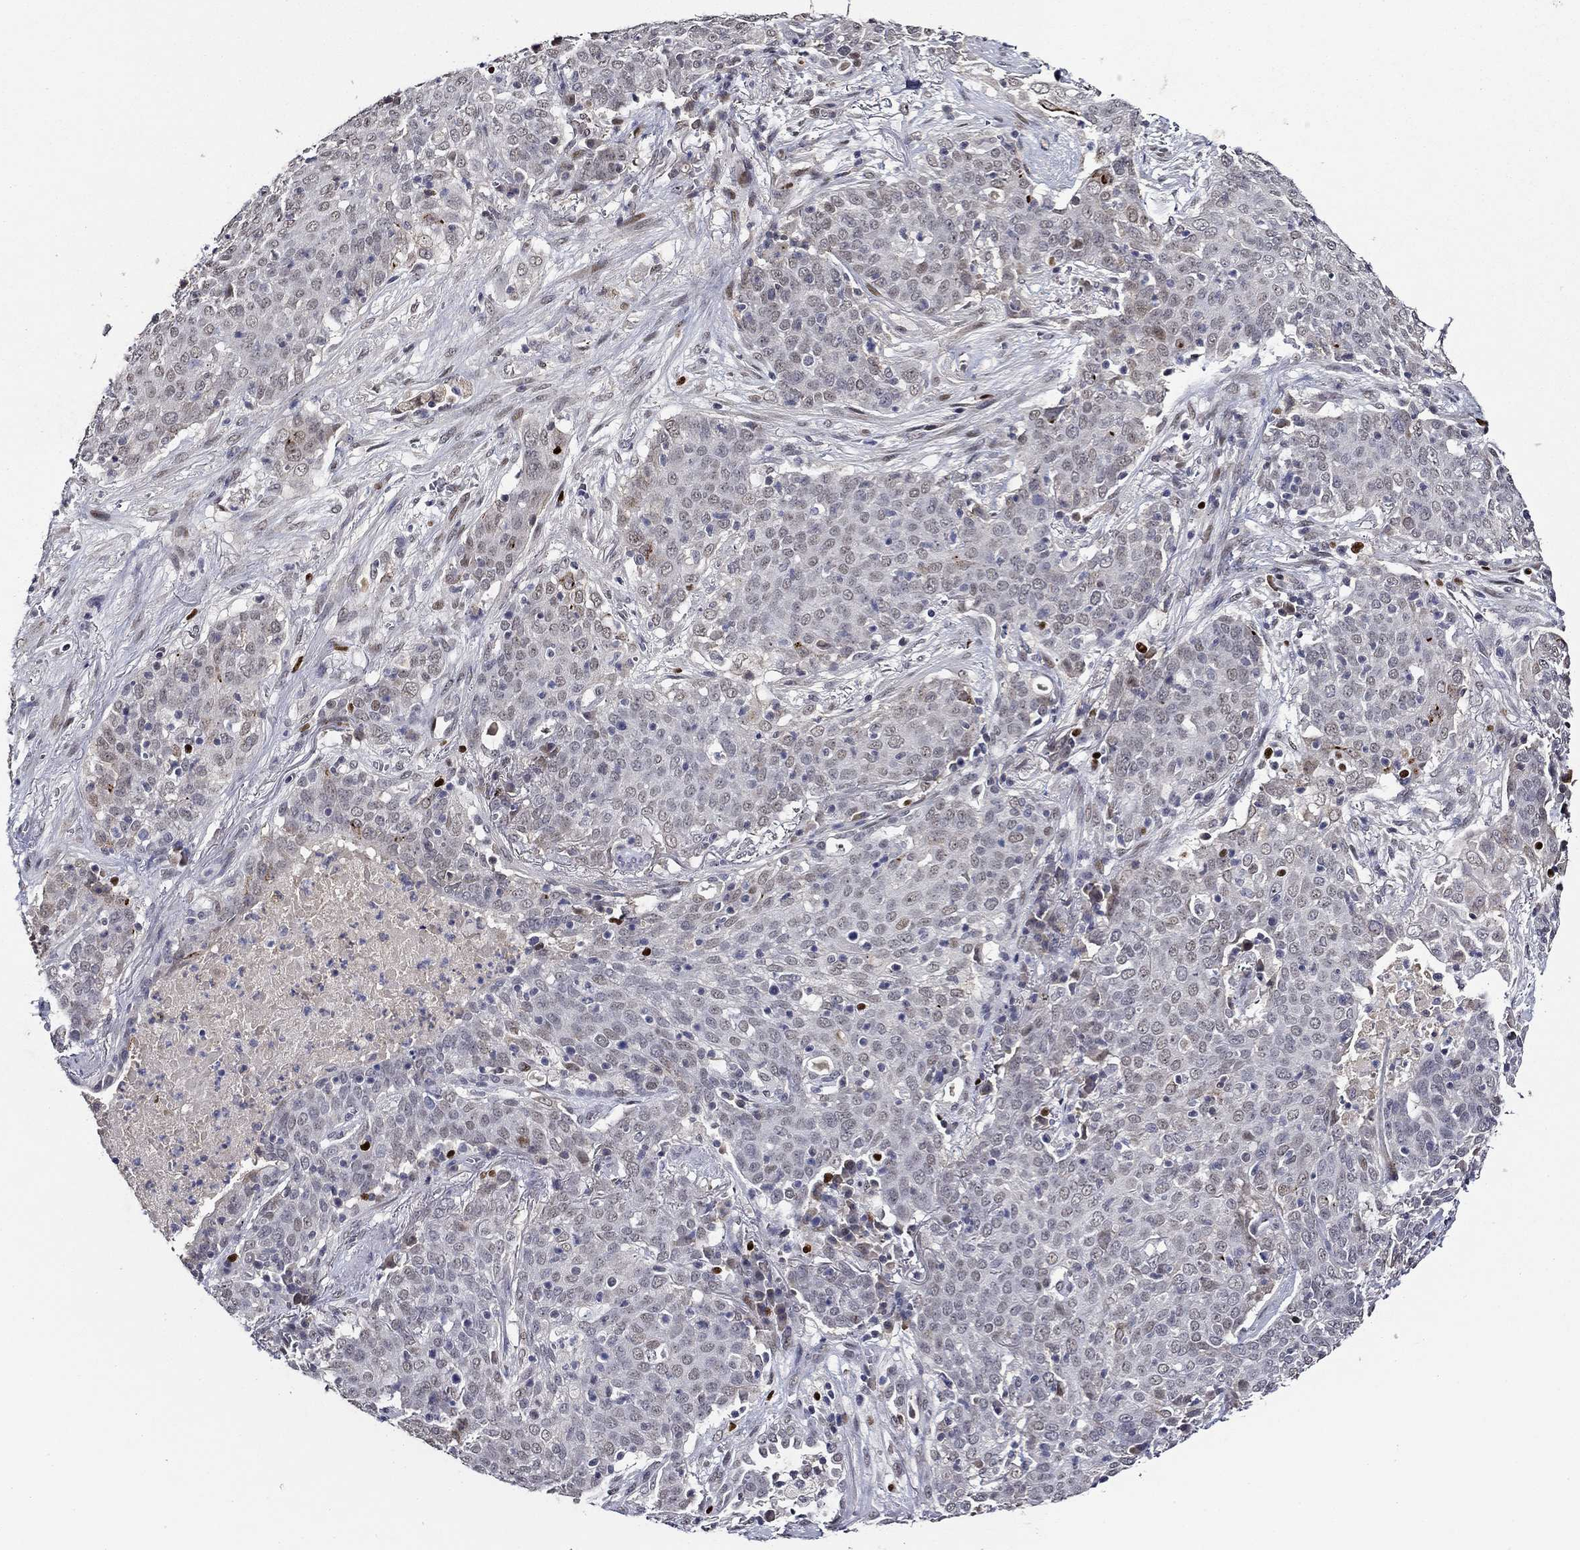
{"staining": {"intensity": "weak", "quantity": "<25%", "location": "nuclear"}, "tissue": "lung cancer", "cell_type": "Tumor cells", "image_type": "cancer", "snomed": [{"axis": "morphology", "description": "Squamous cell carcinoma, NOS"}, {"axis": "topography", "description": "Lung"}], "caption": "Immunohistochemistry (IHC) photomicrograph of squamous cell carcinoma (lung) stained for a protein (brown), which reveals no positivity in tumor cells. (DAB immunohistochemistry, high magnification).", "gene": "GATA2", "patient": {"sex": "male", "age": 82}}